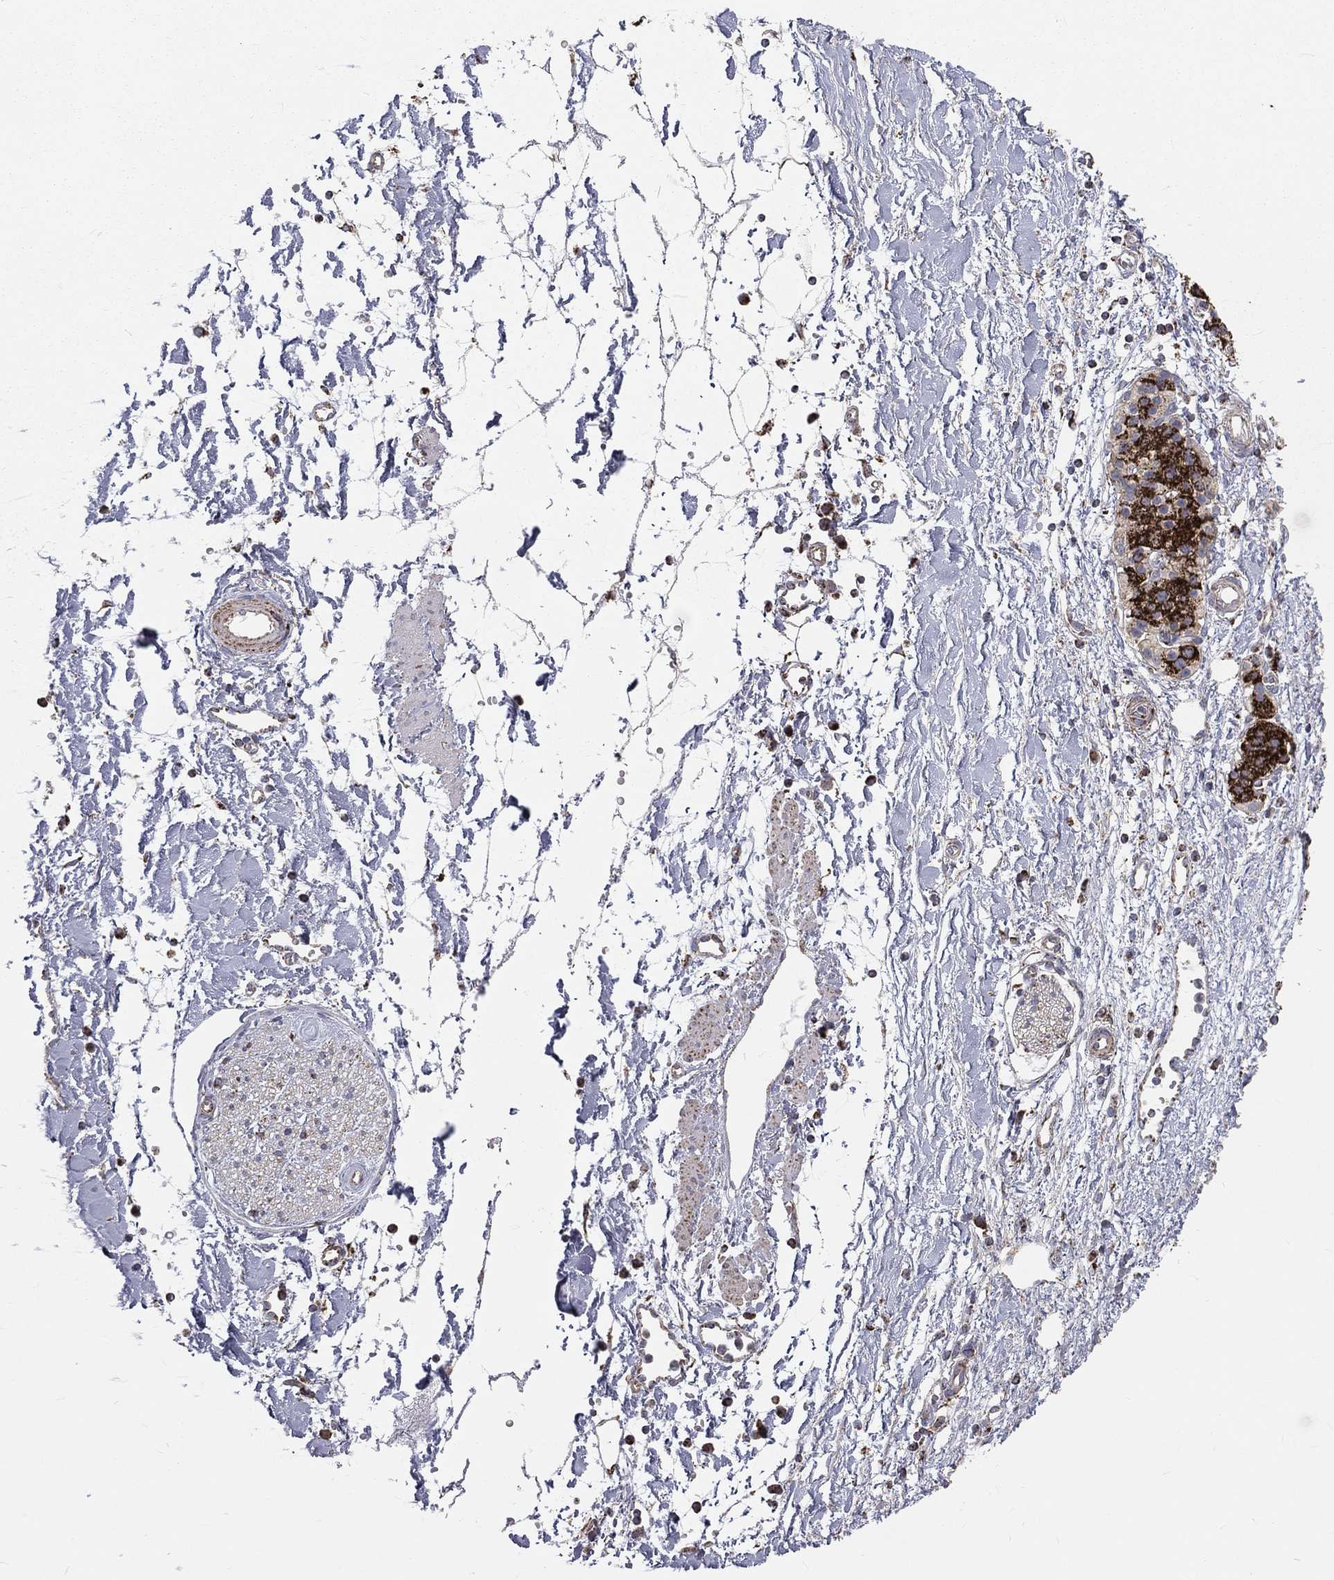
{"staining": {"intensity": "negative", "quantity": "none", "location": "none"}, "tissue": "soft tissue", "cell_type": "Fibroblasts", "image_type": "normal", "snomed": [{"axis": "morphology", "description": "Normal tissue, NOS"}, {"axis": "morphology", "description": "Adenocarcinoma, NOS"}, {"axis": "topography", "description": "Pancreas"}, {"axis": "topography", "description": "Peripheral nerve tissue"}], "caption": "A micrograph of soft tissue stained for a protein exhibits no brown staining in fibroblasts.", "gene": "HADH", "patient": {"sex": "male", "age": 61}}